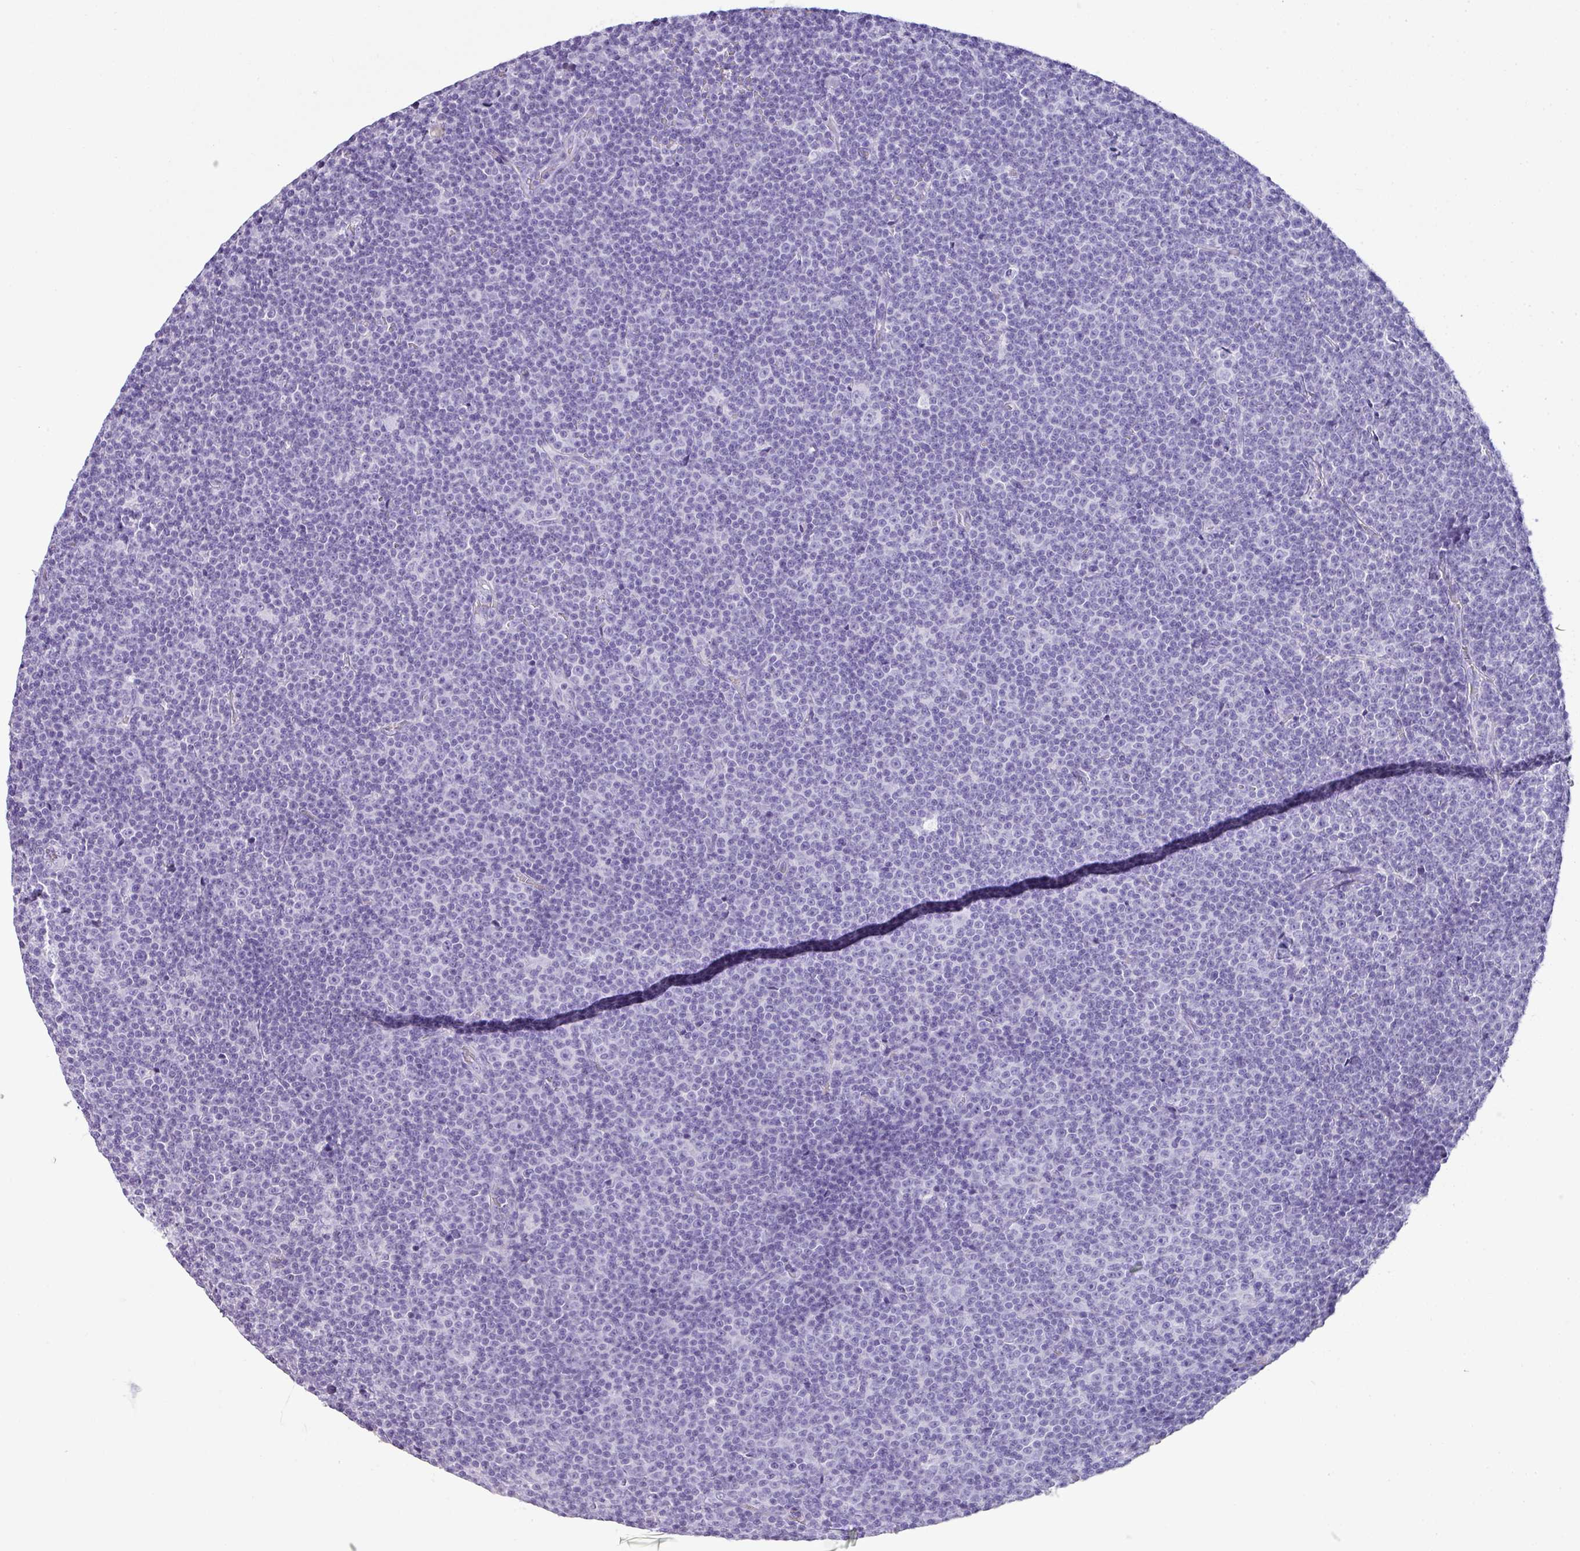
{"staining": {"intensity": "negative", "quantity": "none", "location": "none"}, "tissue": "lymphoma", "cell_type": "Tumor cells", "image_type": "cancer", "snomed": [{"axis": "morphology", "description": "Malignant lymphoma, non-Hodgkin's type, Low grade"}, {"axis": "topography", "description": "Lymph node"}], "caption": "Immunohistochemistry (IHC) histopathology image of neoplastic tissue: malignant lymphoma, non-Hodgkin's type (low-grade) stained with DAB (3,3'-diaminobenzidine) displays no significant protein positivity in tumor cells. Brightfield microscopy of immunohistochemistry stained with DAB (3,3'-diaminobenzidine) (brown) and hematoxylin (blue), captured at high magnification.", "gene": "TNP1", "patient": {"sex": "female", "age": 67}}